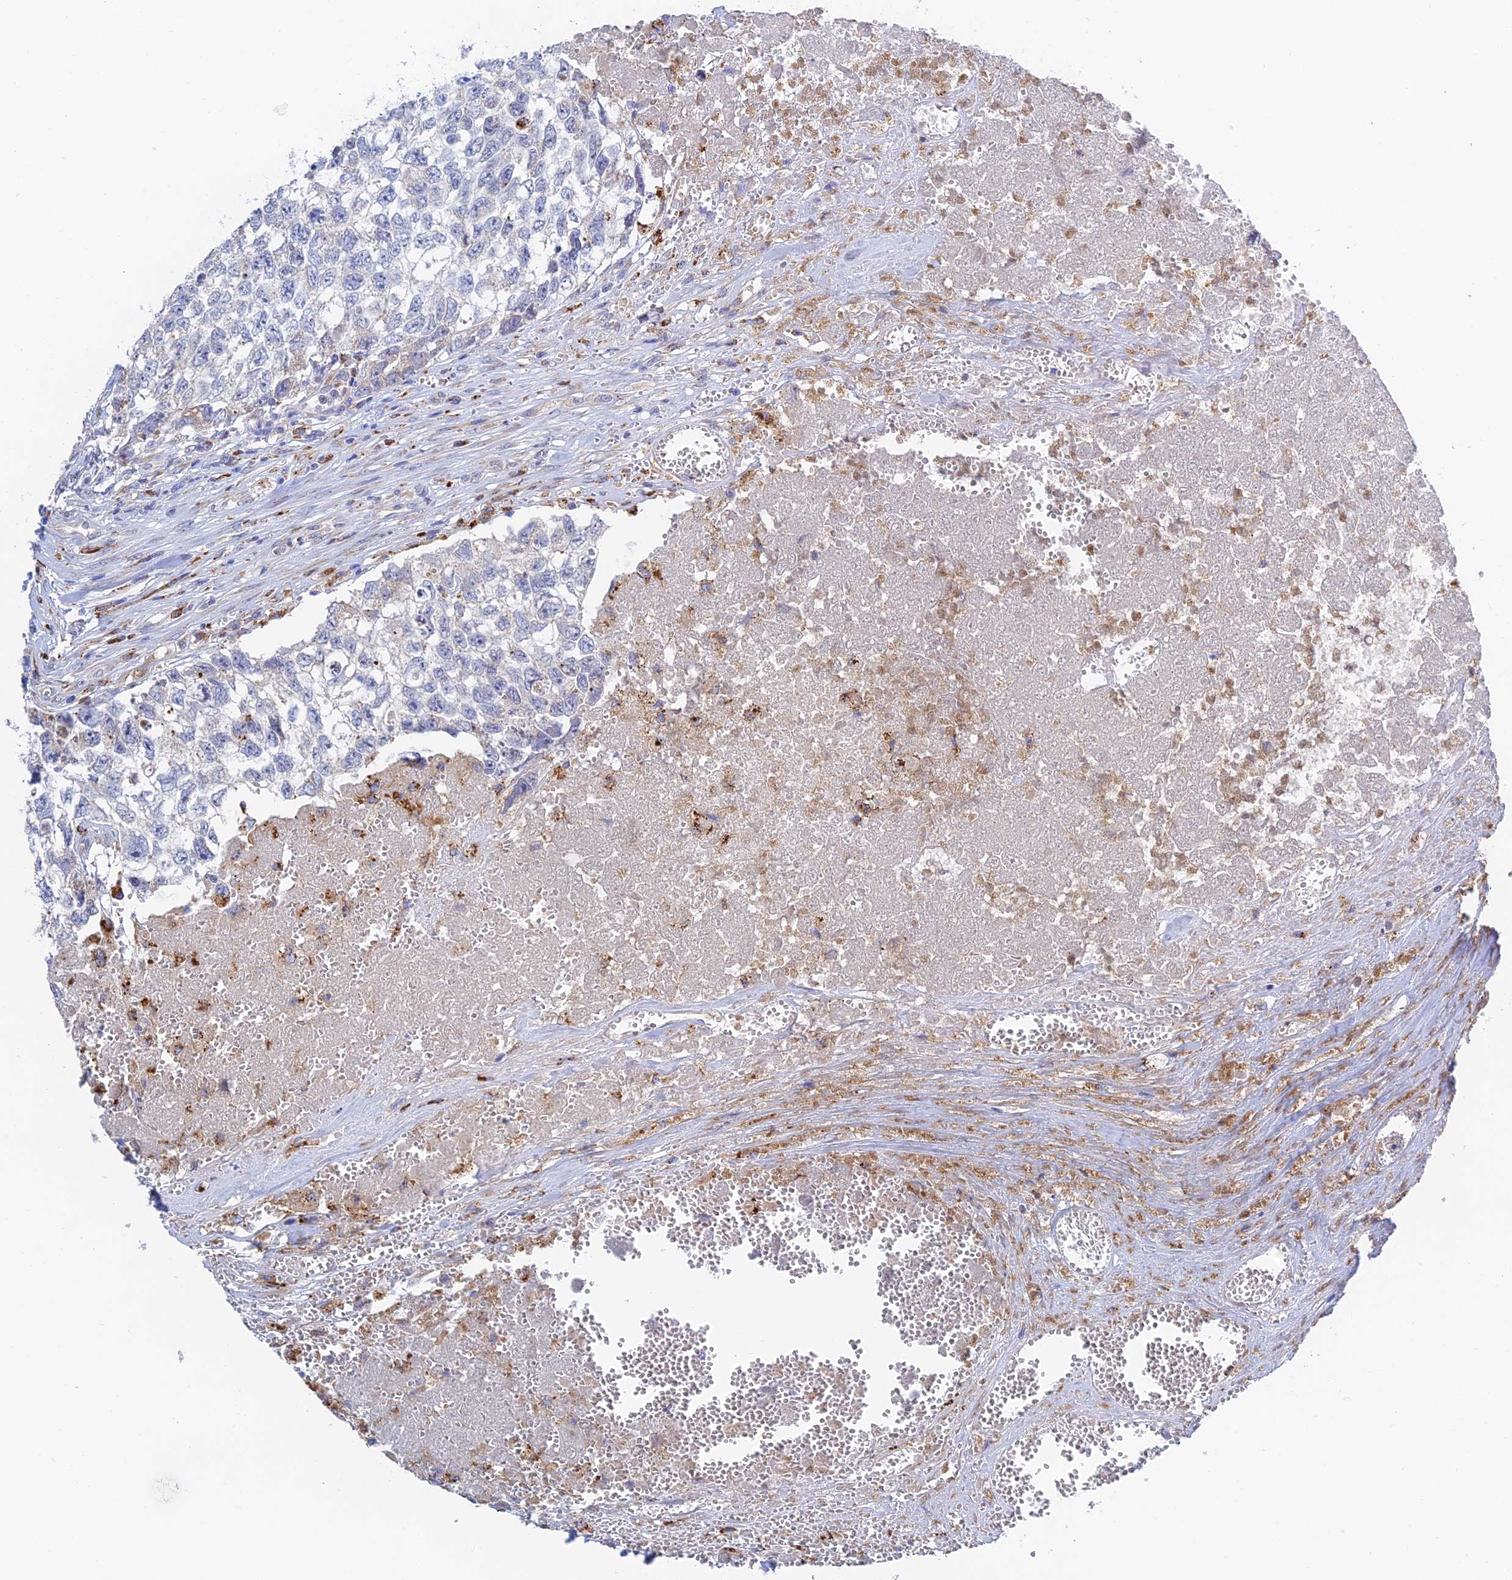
{"staining": {"intensity": "negative", "quantity": "none", "location": "none"}, "tissue": "testis cancer", "cell_type": "Tumor cells", "image_type": "cancer", "snomed": [{"axis": "morphology", "description": "Seminoma, NOS"}, {"axis": "morphology", "description": "Carcinoma, Embryonal, NOS"}, {"axis": "topography", "description": "Testis"}], "caption": "The histopathology image demonstrates no significant expression in tumor cells of testis cancer.", "gene": "RPGRIP1L", "patient": {"sex": "male", "age": 29}}